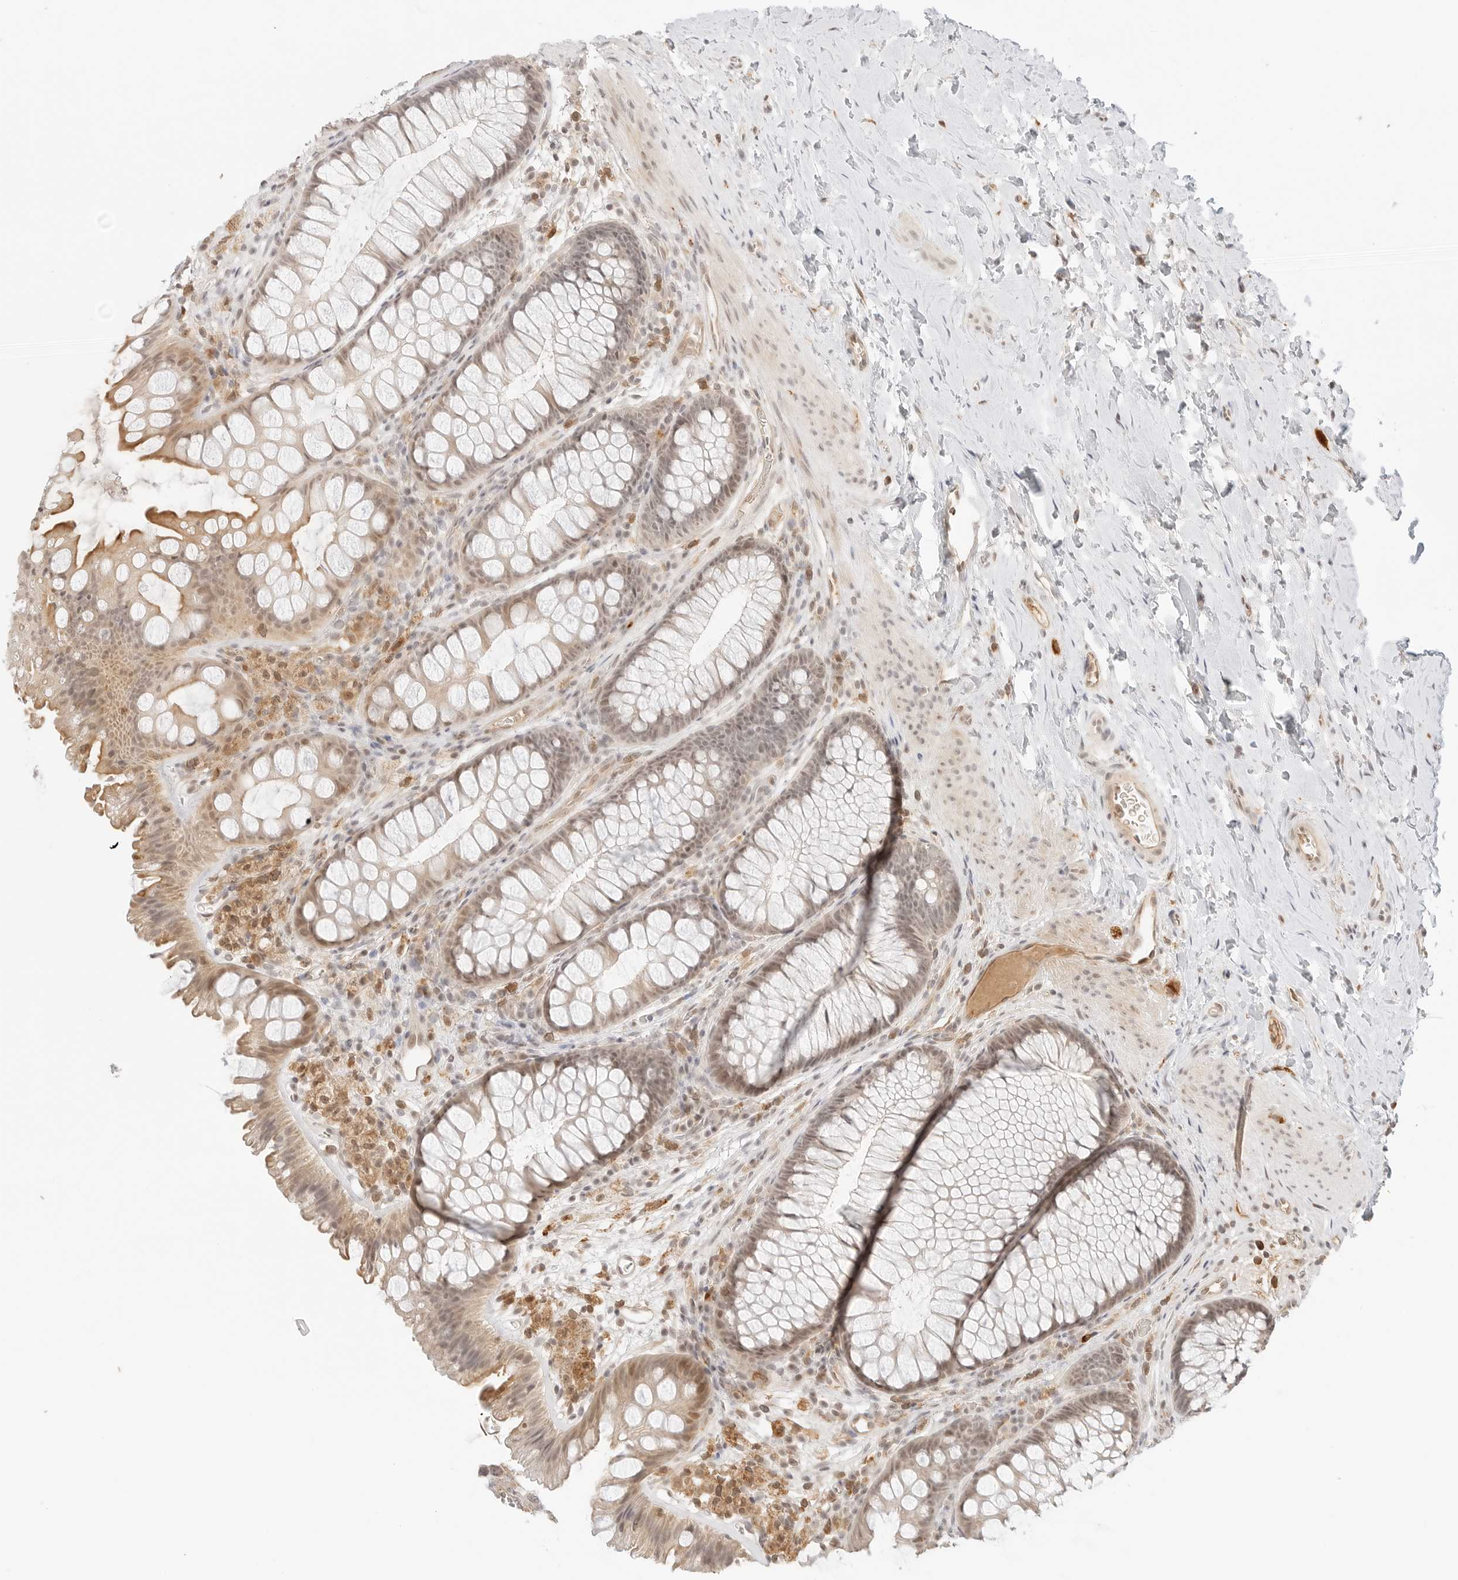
{"staining": {"intensity": "moderate", "quantity": ">75%", "location": "cytoplasmic/membranous"}, "tissue": "colon", "cell_type": "Endothelial cells", "image_type": "normal", "snomed": [{"axis": "morphology", "description": "Normal tissue, NOS"}, {"axis": "topography", "description": "Colon"}], "caption": "Immunohistochemical staining of normal colon exhibits >75% levels of moderate cytoplasmic/membranous protein positivity in approximately >75% of endothelial cells.", "gene": "RPS6KL1", "patient": {"sex": "female", "age": 62}}